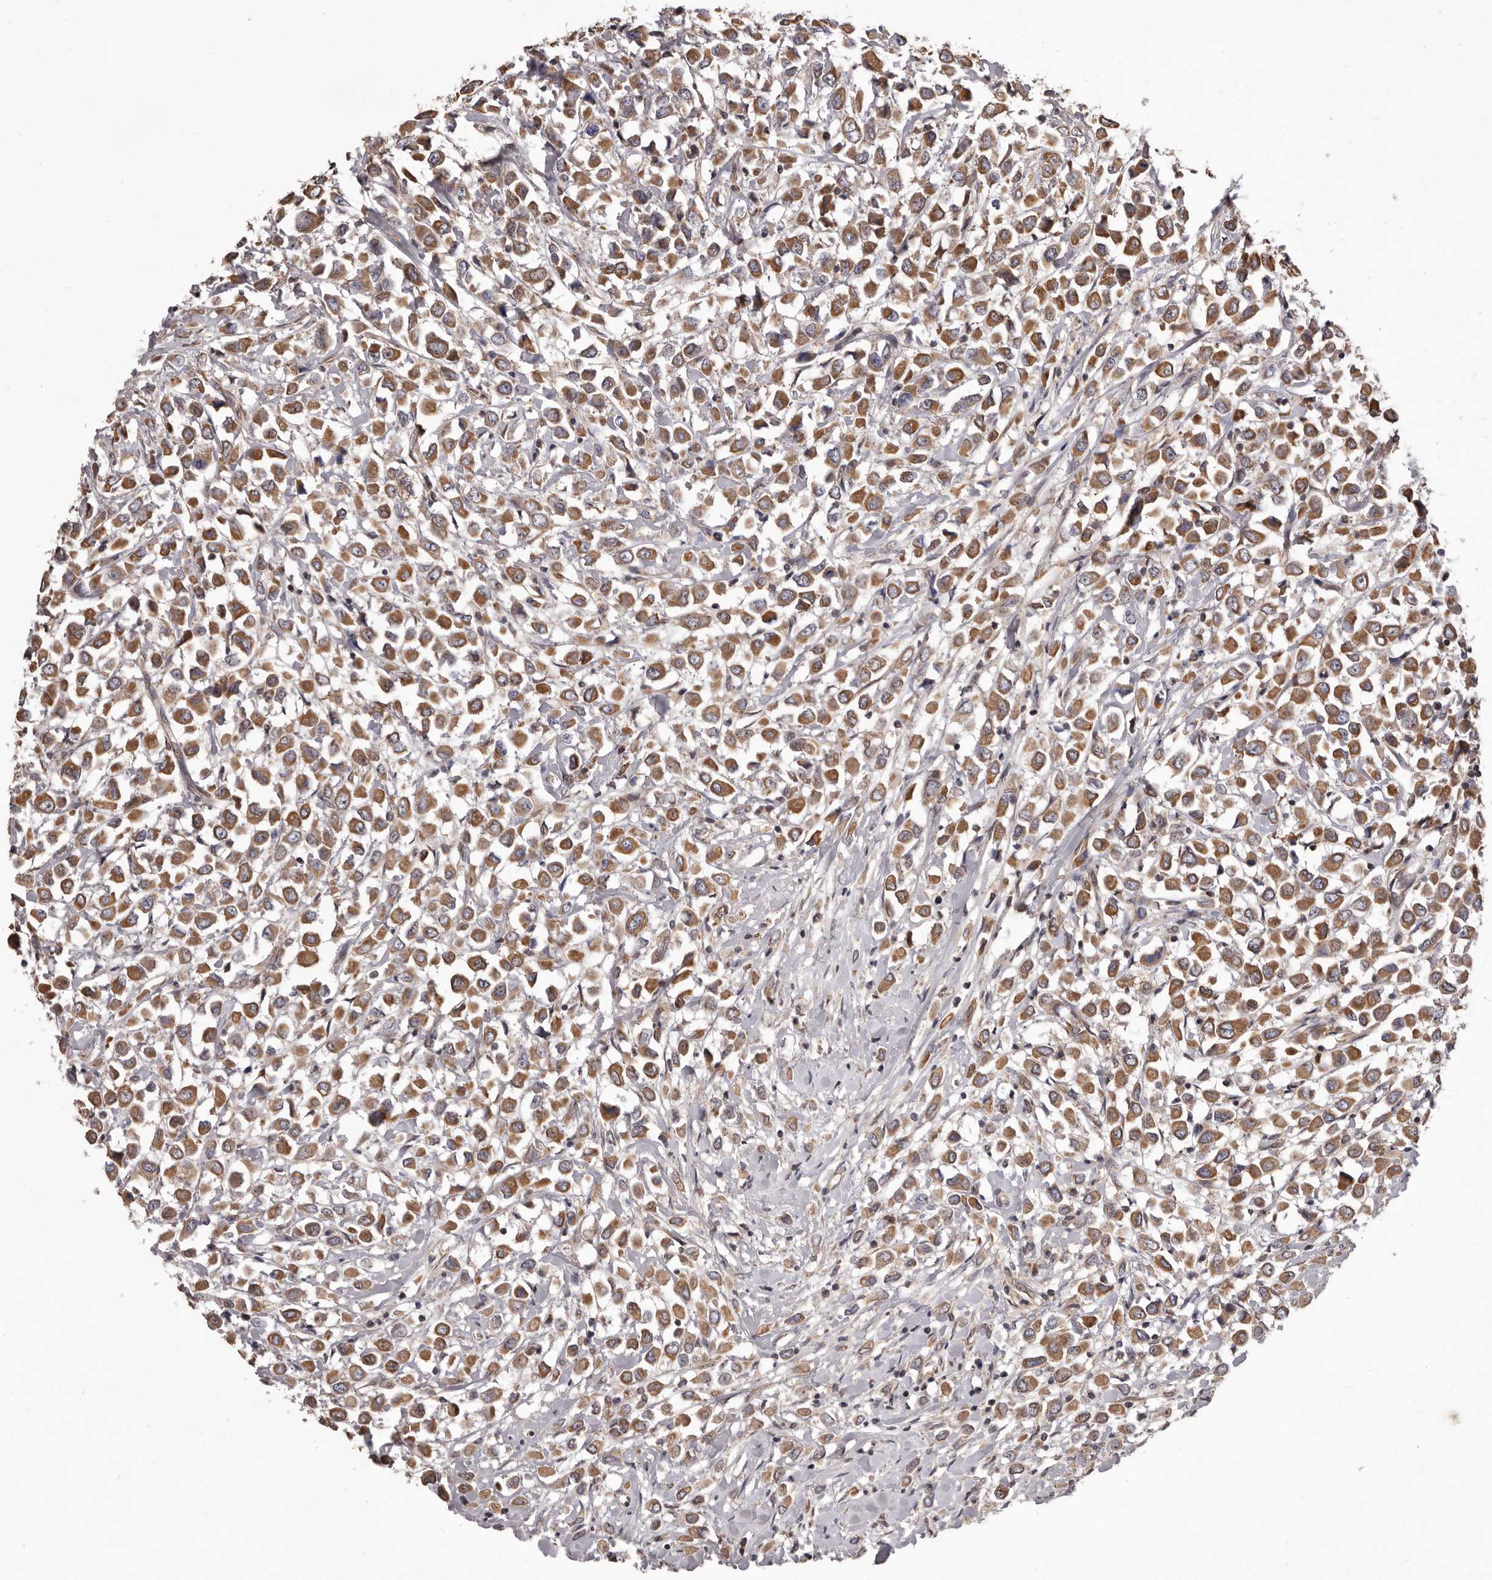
{"staining": {"intensity": "moderate", "quantity": ">75%", "location": "cytoplasmic/membranous"}, "tissue": "breast cancer", "cell_type": "Tumor cells", "image_type": "cancer", "snomed": [{"axis": "morphology", "description": "Duct carcinoma"}, {"axis": "topography", "description": "Breast"}], "caption": "This image demonstrates immunohistochemistry (IHC) staining of human invasive ductal carcinoma (breast), with medium moderate cytoplasmic/membranous expression in approximately >75% of tumor cells.", "gene": "CELF3", "patient": {"sex": "female", "age": 61}}